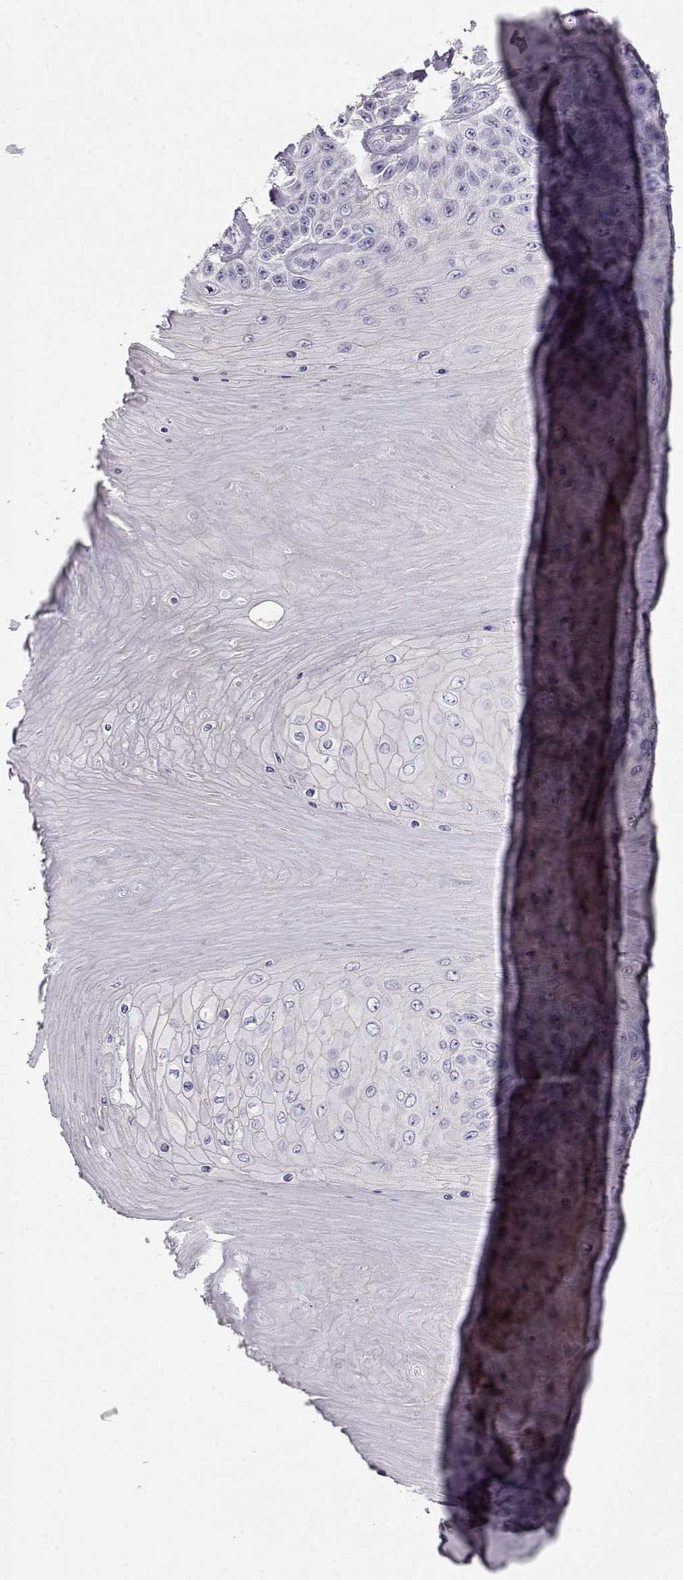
{"staining": {"intensity": "negative", "quantity": "none", "location": "none"}, "tissue": "skin cancer", "cell_type": "Tumor cells", "image_type": "cancer", "snomed": [{"axis": "morphology", "description": "Squamous cell carcinoma, NOS"}, {"axis": "topography", "description": "Skin"}], "caption": "An immunohistochemistry image of skin cancer is shown. There is no staining in tumor cells of skin cancer.", "gene": "NUTM1", "patient": {"sex": "male", "age": 62}}